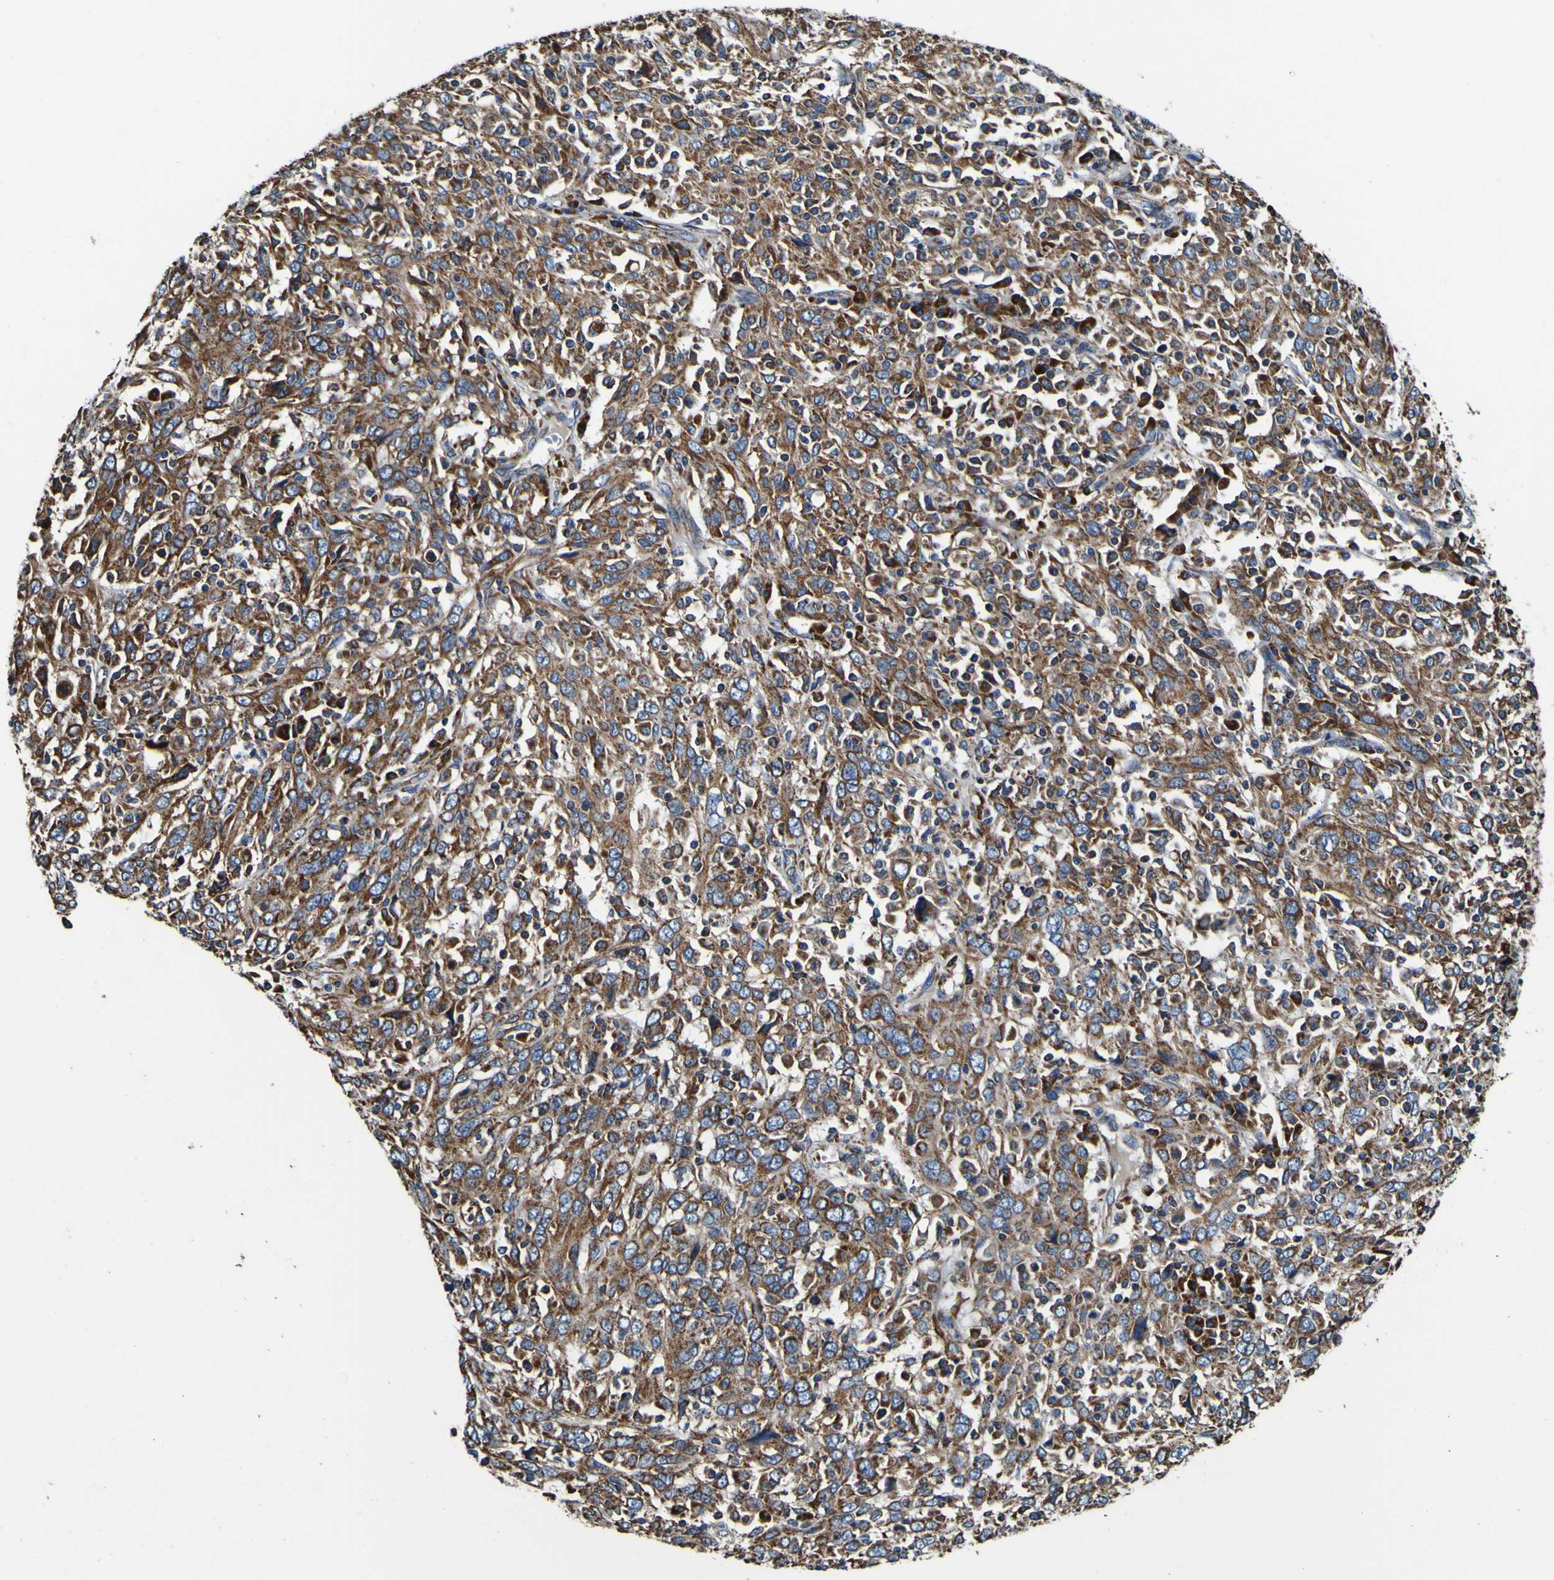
{"staining": {"intensity": "moderate", "quantity": ">75%", "location": "cytoplasmic/membranous"}, "tissue": "cervical cancer", "cell_type": "Tumor cells", "image_type": "cancer", "snomed": [{"axis": "morphology", "description": "Squamous cell carcinoma, NOS"}, {"axis": "topography", "description": "Cervix"}], "caption": "Immunohistochemical staining of human cervical cancer demonstrates medium levels of moderate cytoplasmic/membranous positivity in approximately >75% of tumor cells.", "gene": "INPP5A", "patient": {"sex": "female", "age": 46}}